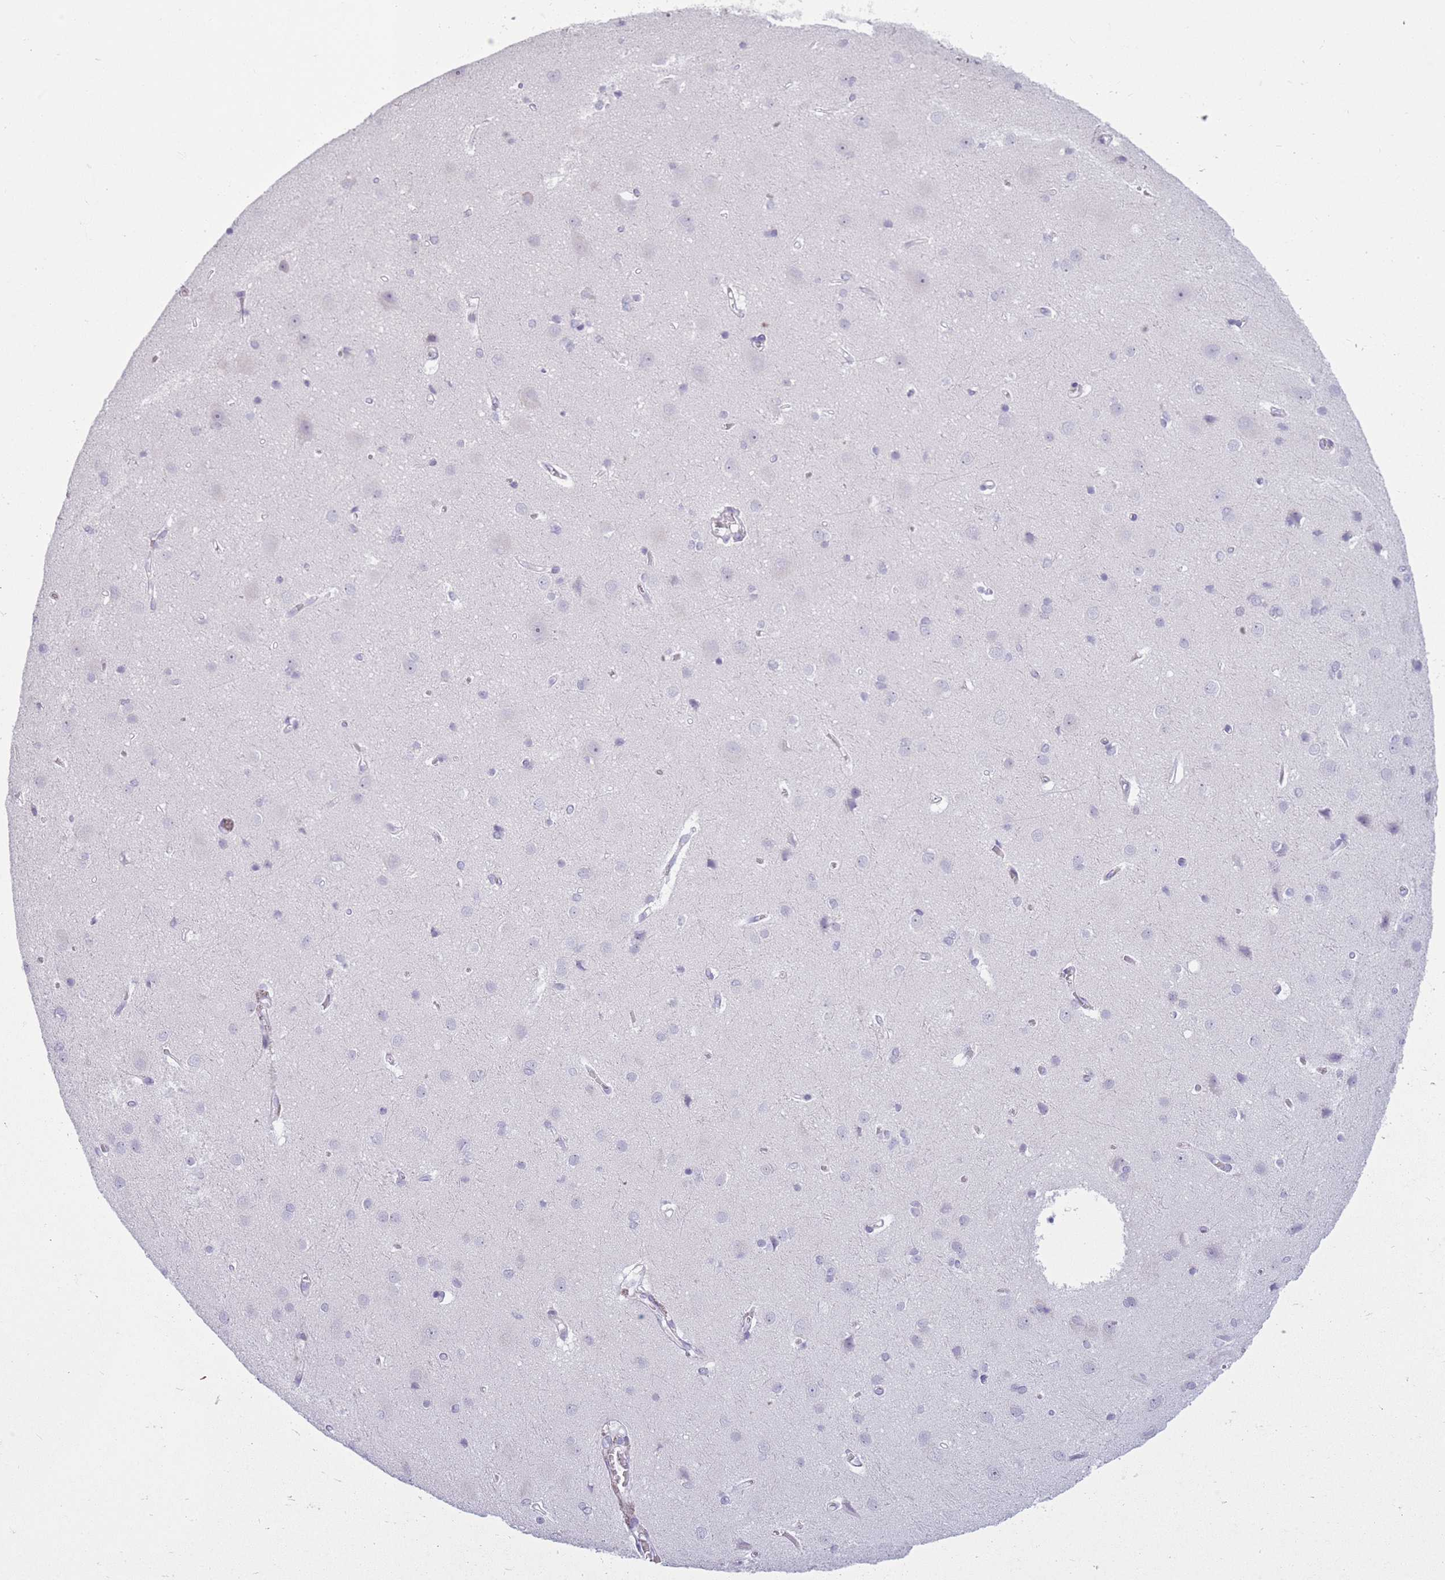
{"staining": {"intensity": "negative", "quantity": "none", "location": "none"}, "tissue": "cerebral cortex", "cell_type": "Endothelial cells", "image_type": "normal", "snomed": [{"axis": "morphology", "description": "Normal tissue, NOS"}, {"axis": "topography", "description": "Cerebral cortex"}], "caption": "Micrograph shows no protein staining in endothelial cells of normal cerebral cortex. Nuclei are stained in blue.", "gene": "GOLGA6A", "patient": {"sex": "male", "age": 37}}